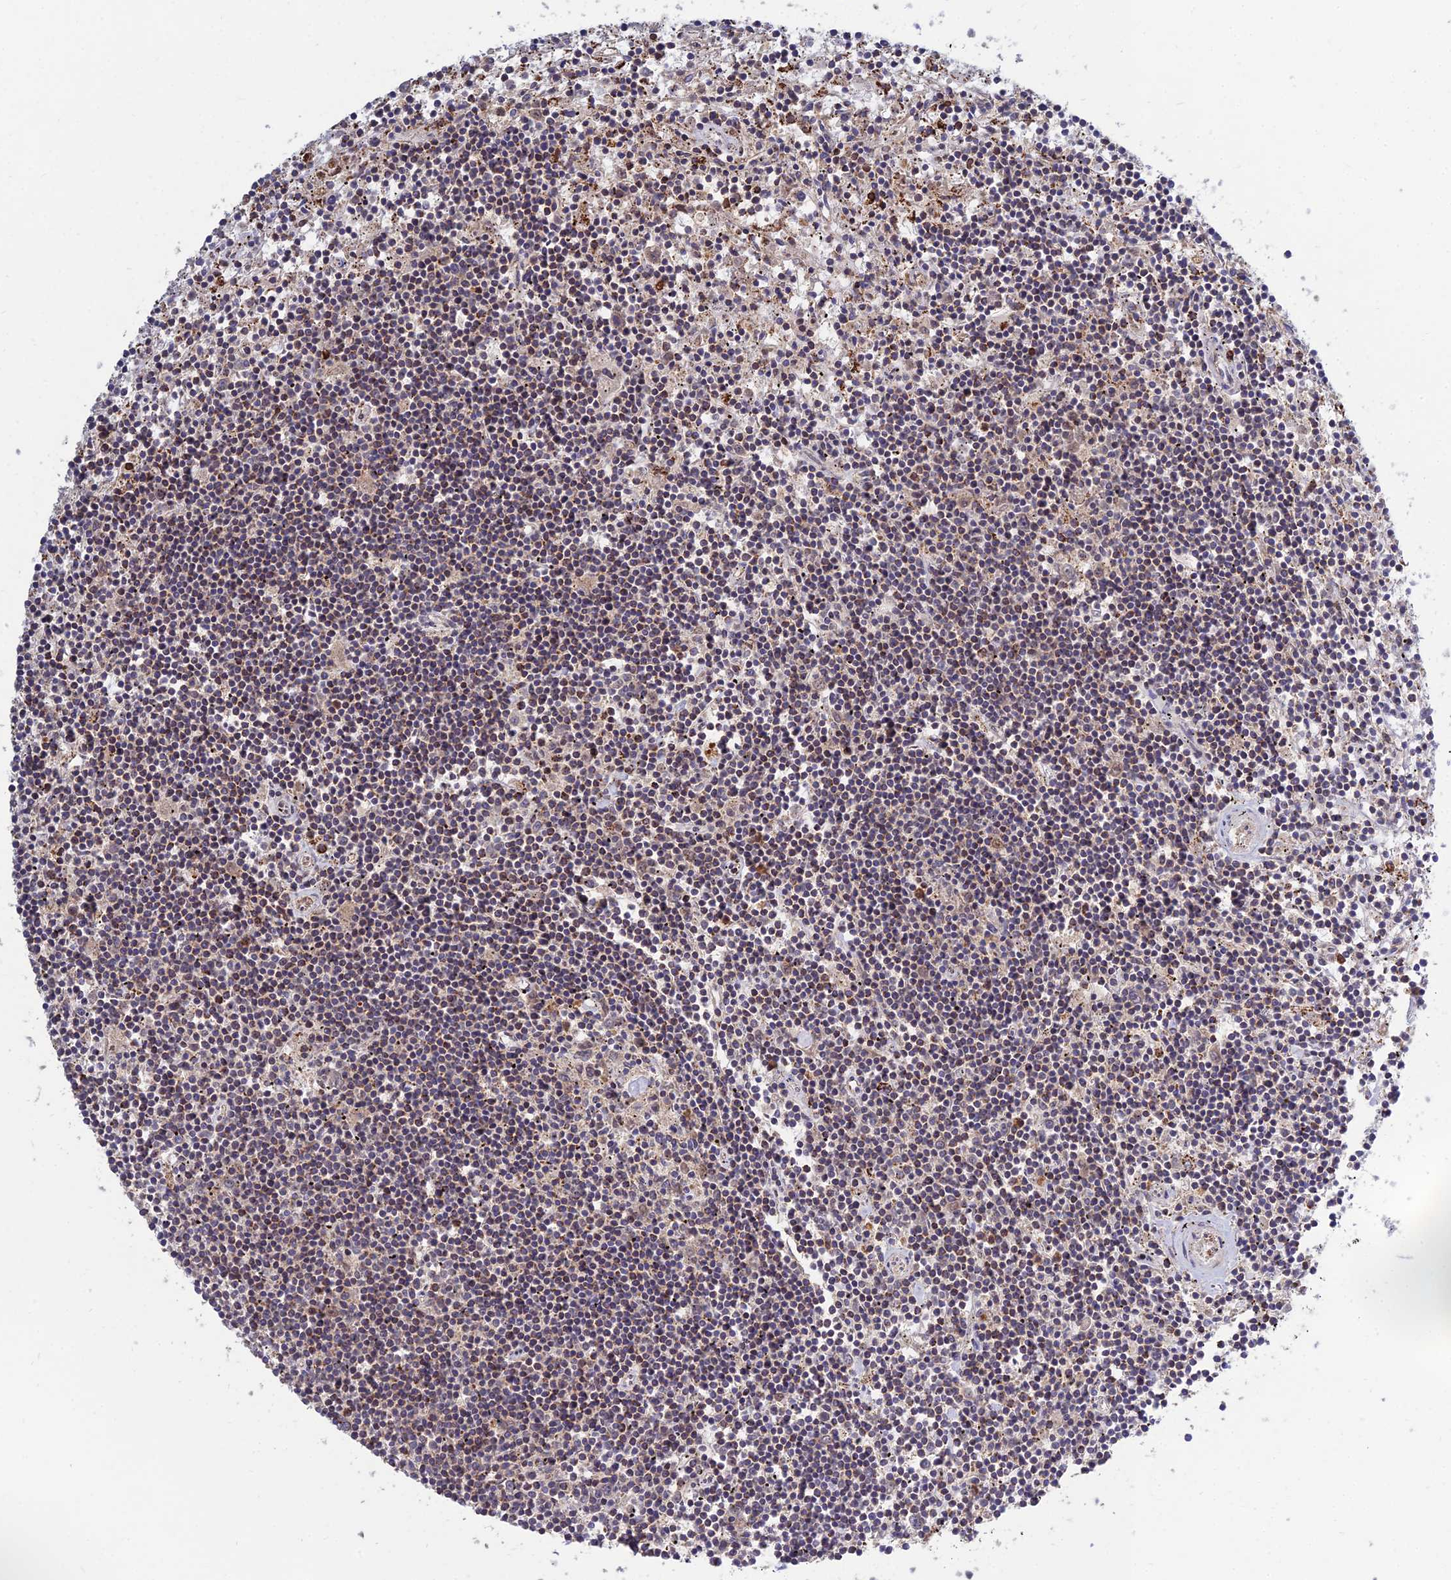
{"staining": {"intensity": "moderate", "quantity": "<25%", "location": "nuclear"}, "tissue": "lymphoma", "cell_type": "Tumor cells", "image_type": "cancer", "snomed": [{"axis": "morphology", "description": "Malignant lymphoma, non-Hodgkin's type, Low grade"}, {"axis": "topography", "description": "Spleen"}], "caption": "An immunohistochemistry micrograph of tumor tissue is shown. Protein staining in brown labels moderate nuclear positivity in malignant lymphoma, non-Hodgkin's type (low-grade) within tumor cells.", "gene": "RIC8B", "patient": {"sex": "male", "age": 76}}